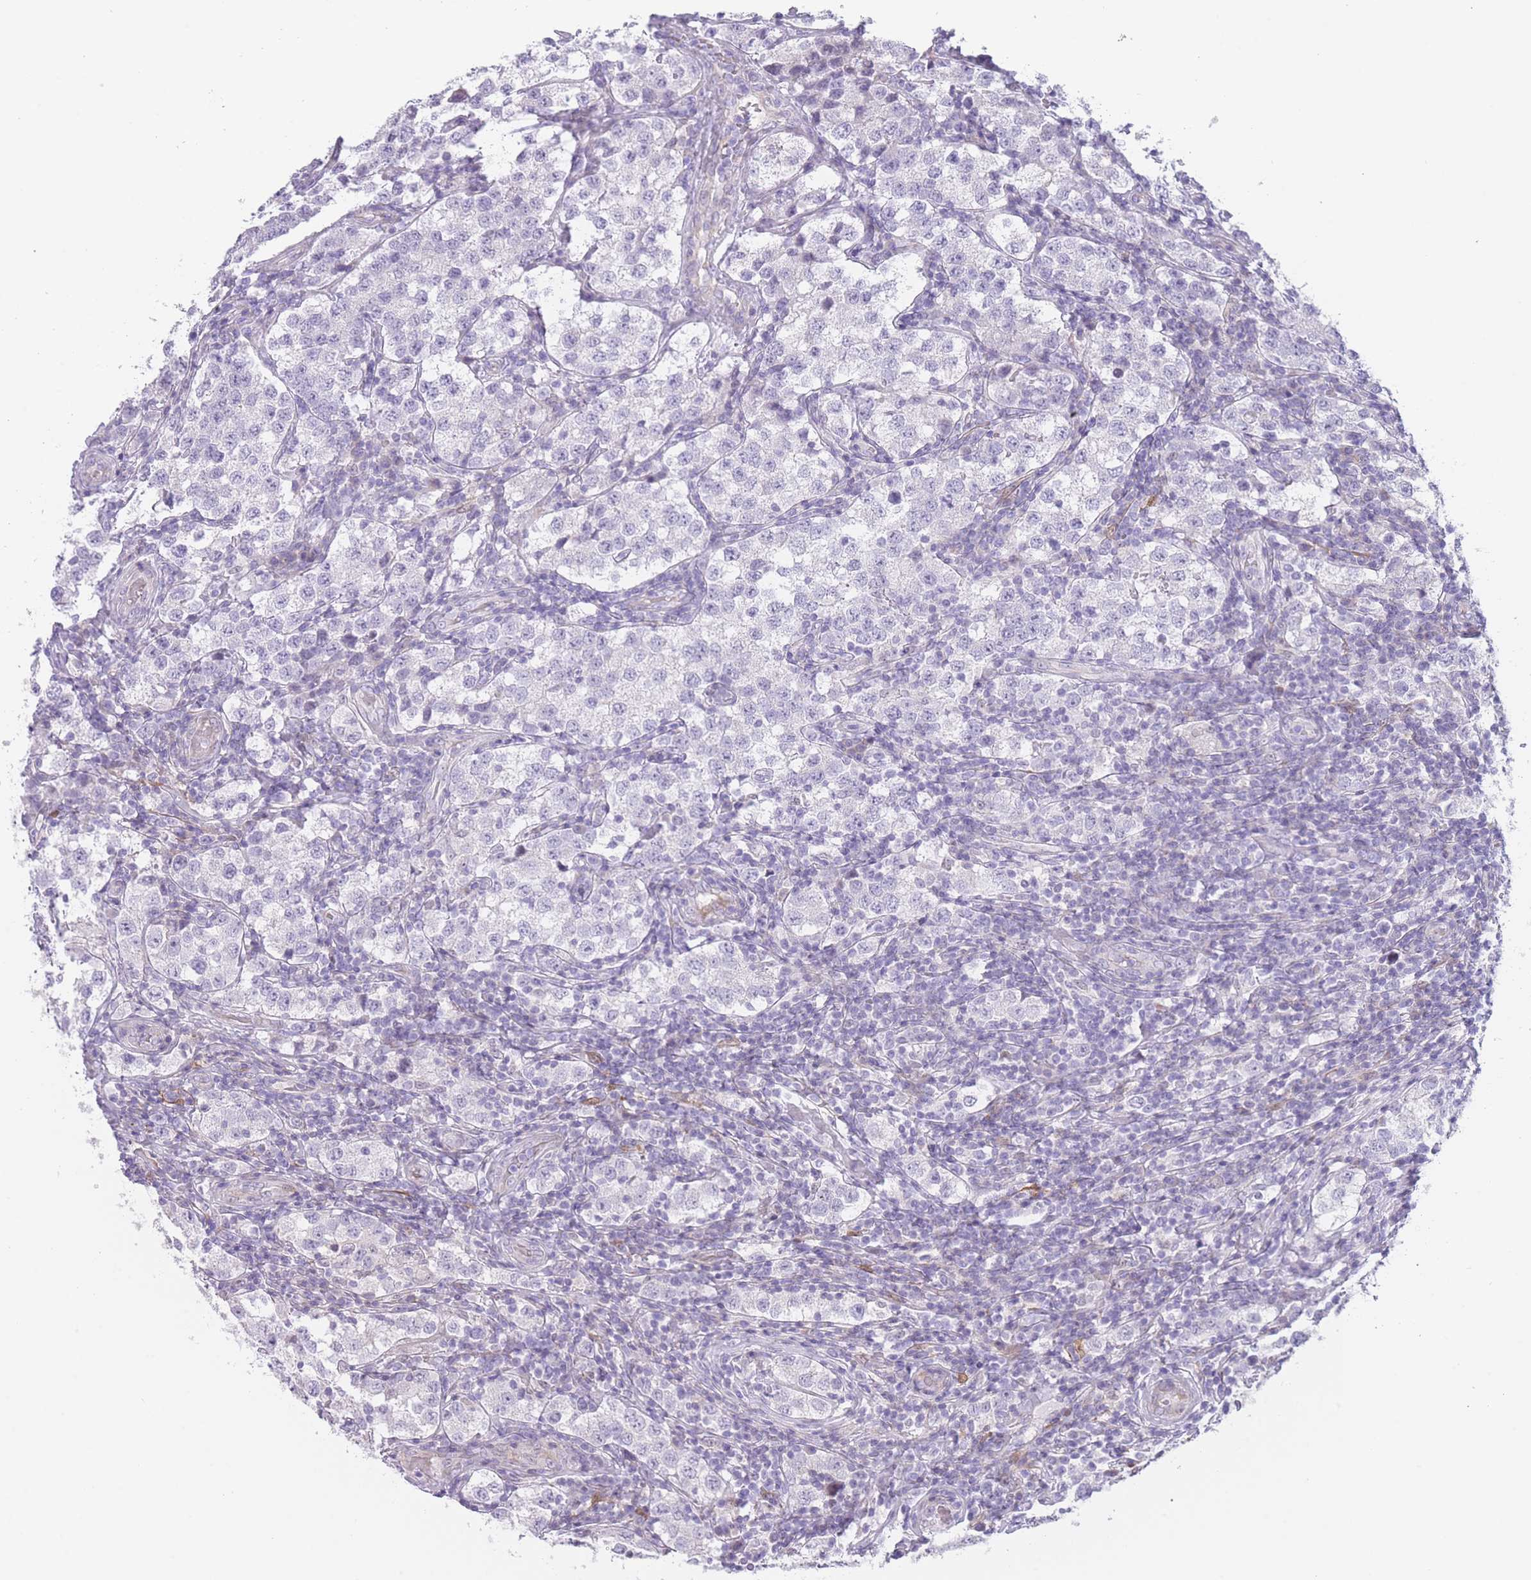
{"staining": {"intensity": "negative", "quantity": "none", "location": "none"}, "tissue": "testis cancer", "cell_type": "Tumor cells", "image_type": "cancer", "snomed": [{"axis": "morphology", "description": "Seminoma, NOS"}, {"axis": "topography", "description": "Testis"}], "caption": "Immunohistochemistry (IHC) photomicrograph of testis cancer (seminoma) stained for a protein (brown), which displays no positivity in tumor cells. Nuclei are stained in blue.", "gene": "IMPG1", "patient": {"sex": "male", "age": 34}}